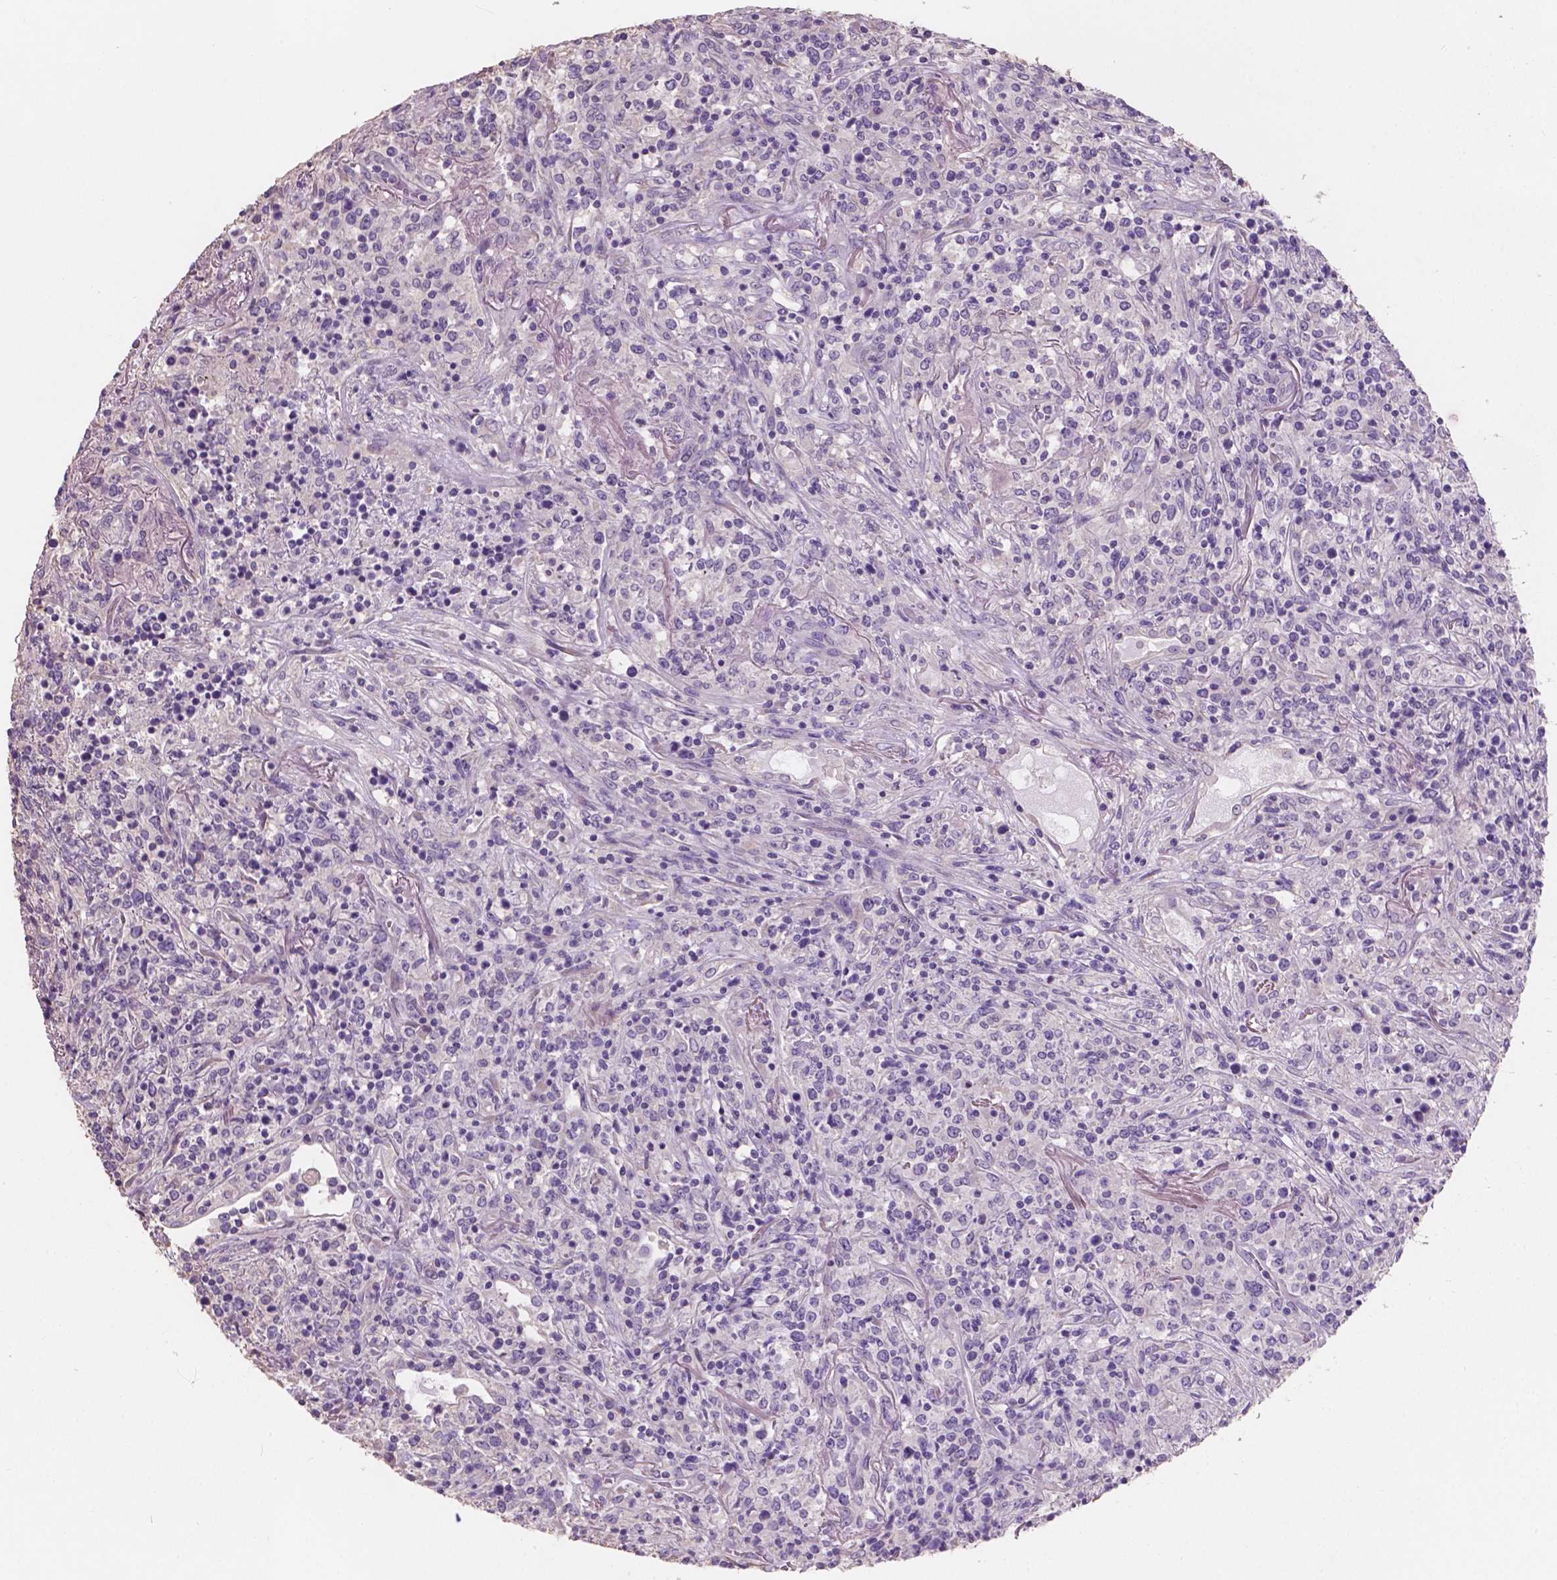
{"staining": {"intensity": "negative", "quantity": "none", "location": "none"}, "tissue": "lymphoma", "cell_type": "Tumor cells", "image_type": "cancer", "snomed": [{"axis": "morphology", "description": "Malignant lymphoma, non-Hodgkin's type, High grade"}, {"axis": "topography", "description": "Lung"}], "caption": "Tumor cells are negative for brown protein staining in lymphoma.", "gene": "SBSN", "patient": {"sex": "male", "age": 79}}